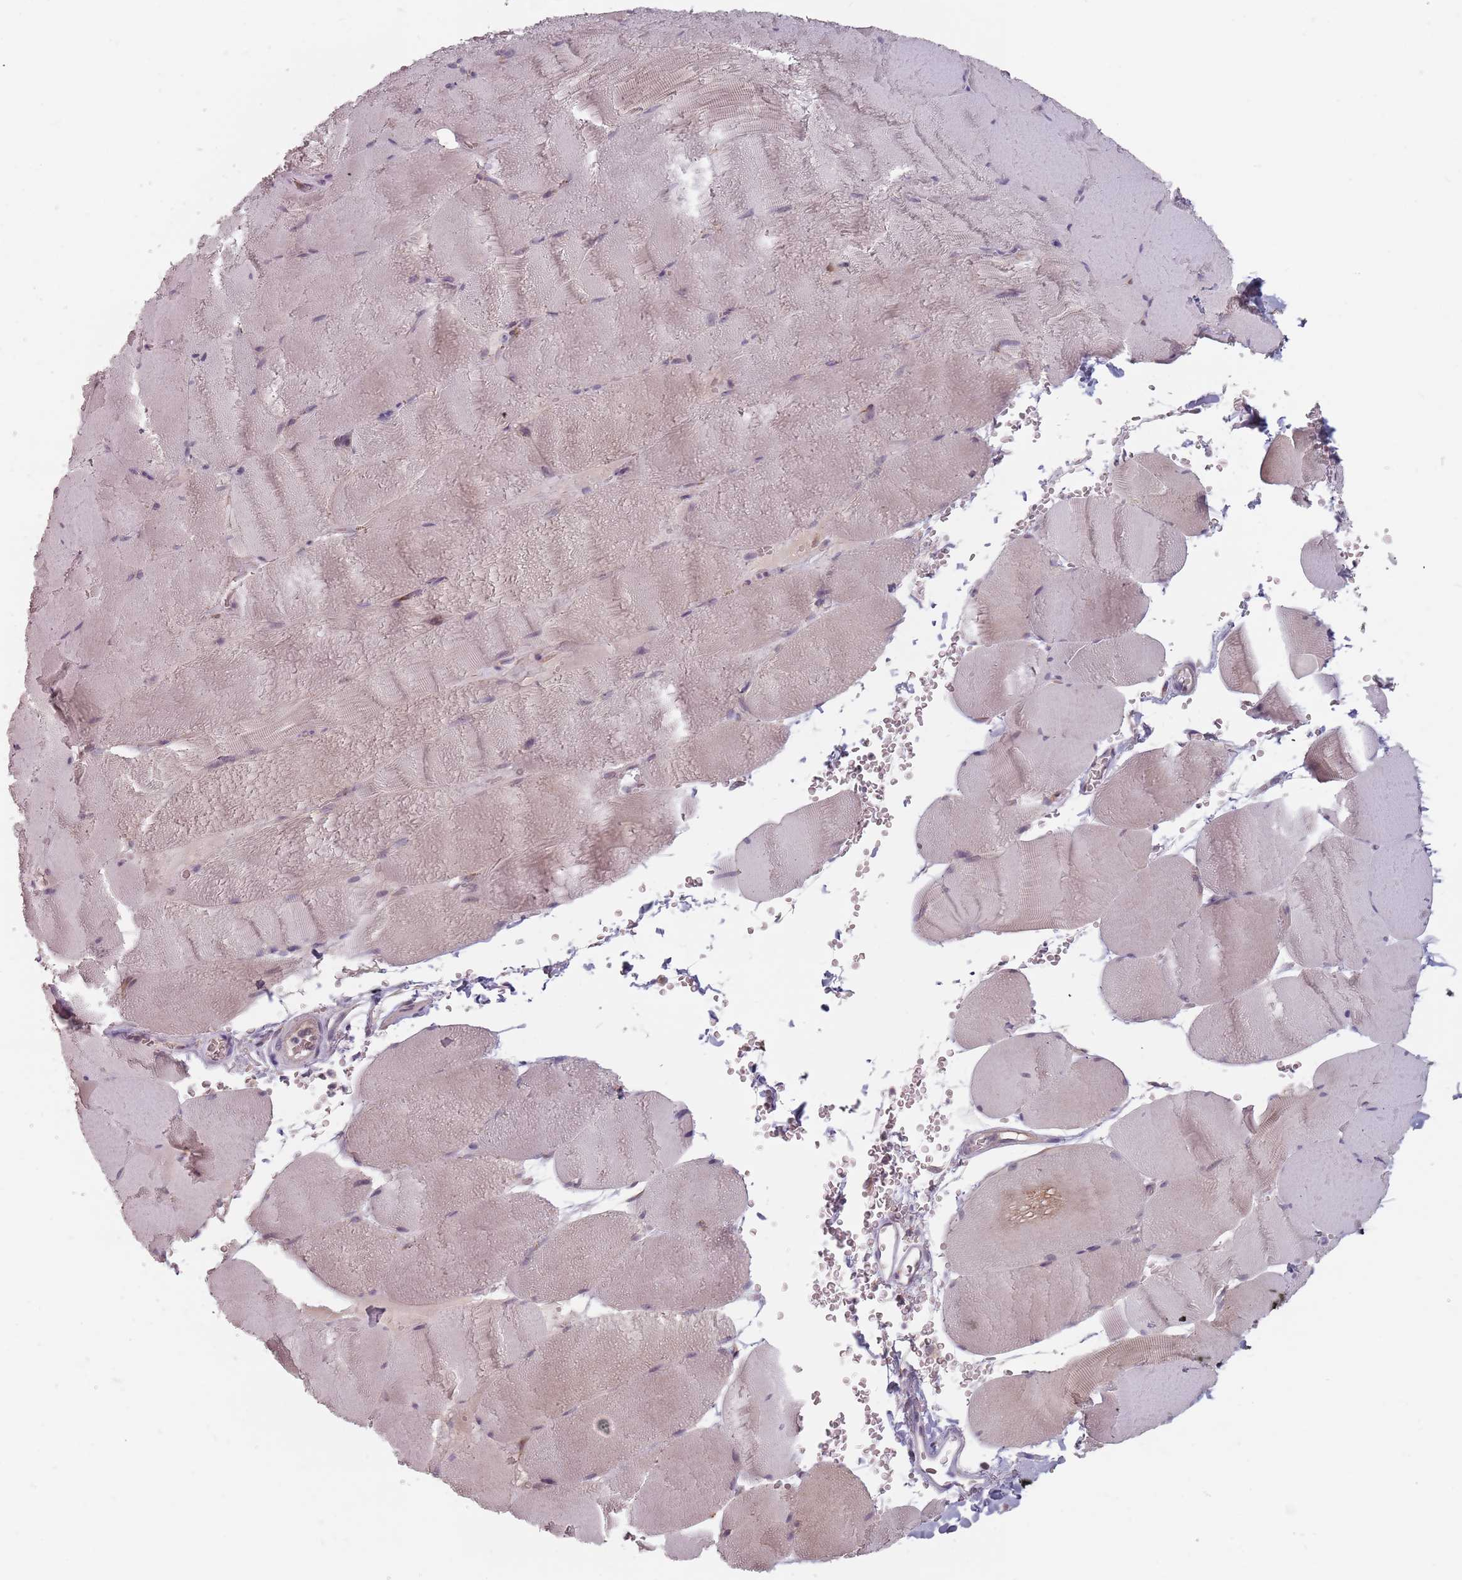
{"staining": {"intensity": "weak", "quantity": "25%-75%", "location": "cytoplasmic/membranous"}, "tissue": "skeletal muscle", "cell_type": "Myocytes", "image_type": "normal", "snomed": [{"axis": "morphology", "description": "Normal tissue, NOS"}, {"axis": "topography", "description": "Skeletal muscle"}, {"axis": "topography", "description": "Head-Neck"}], "caption": "Immunohistochemical staining of benign skeletal muscle demonstrates 25%-75% levels of weak cytoplasmic/membranous protein staining in approximately 25%-75% of myocytes.", "gene": "ADAL", "patient": {"sex": "male", "age": 66}}